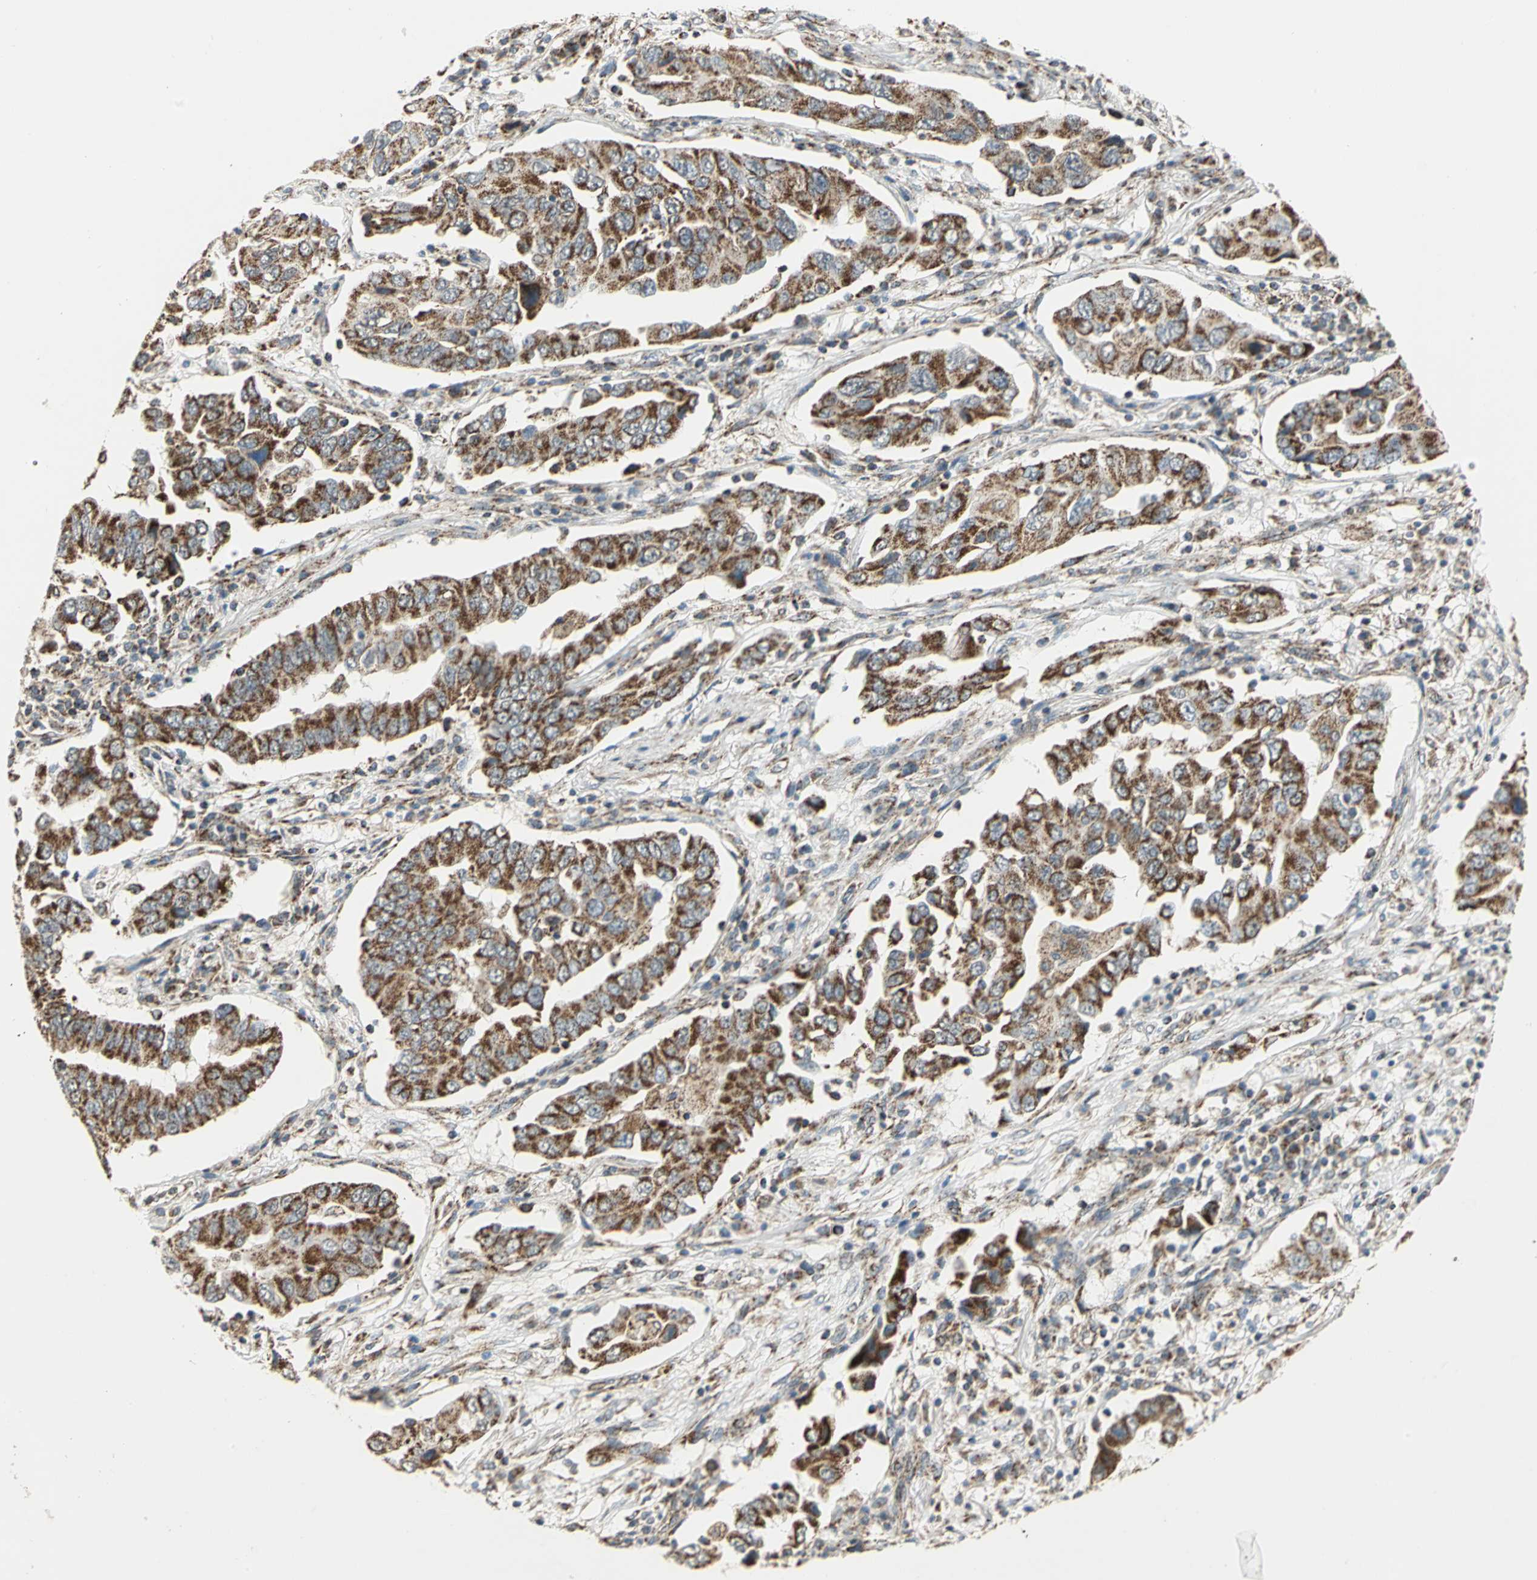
{"staining": {"intensity": "moderate", "quantity": ">75%", "location": "cytoplasmic/membranous"}, "tissue": "lung cancer", "cell_type": "Tumor cells", "image_type": "cancer", "snomed": [{"axis": "morphology", "description": "Adenocarcinoma, NOS"}, {"axis": "topography", "description": "Lung"}], "caption": "Lung adenocarcinoma stained with a brown dye exhibits moderate cytoplasmic/membranous positive positivity in about >75% of tumor cells.", "gene": "MRPS22", "patient": {"sex": "female", "age": 65}}